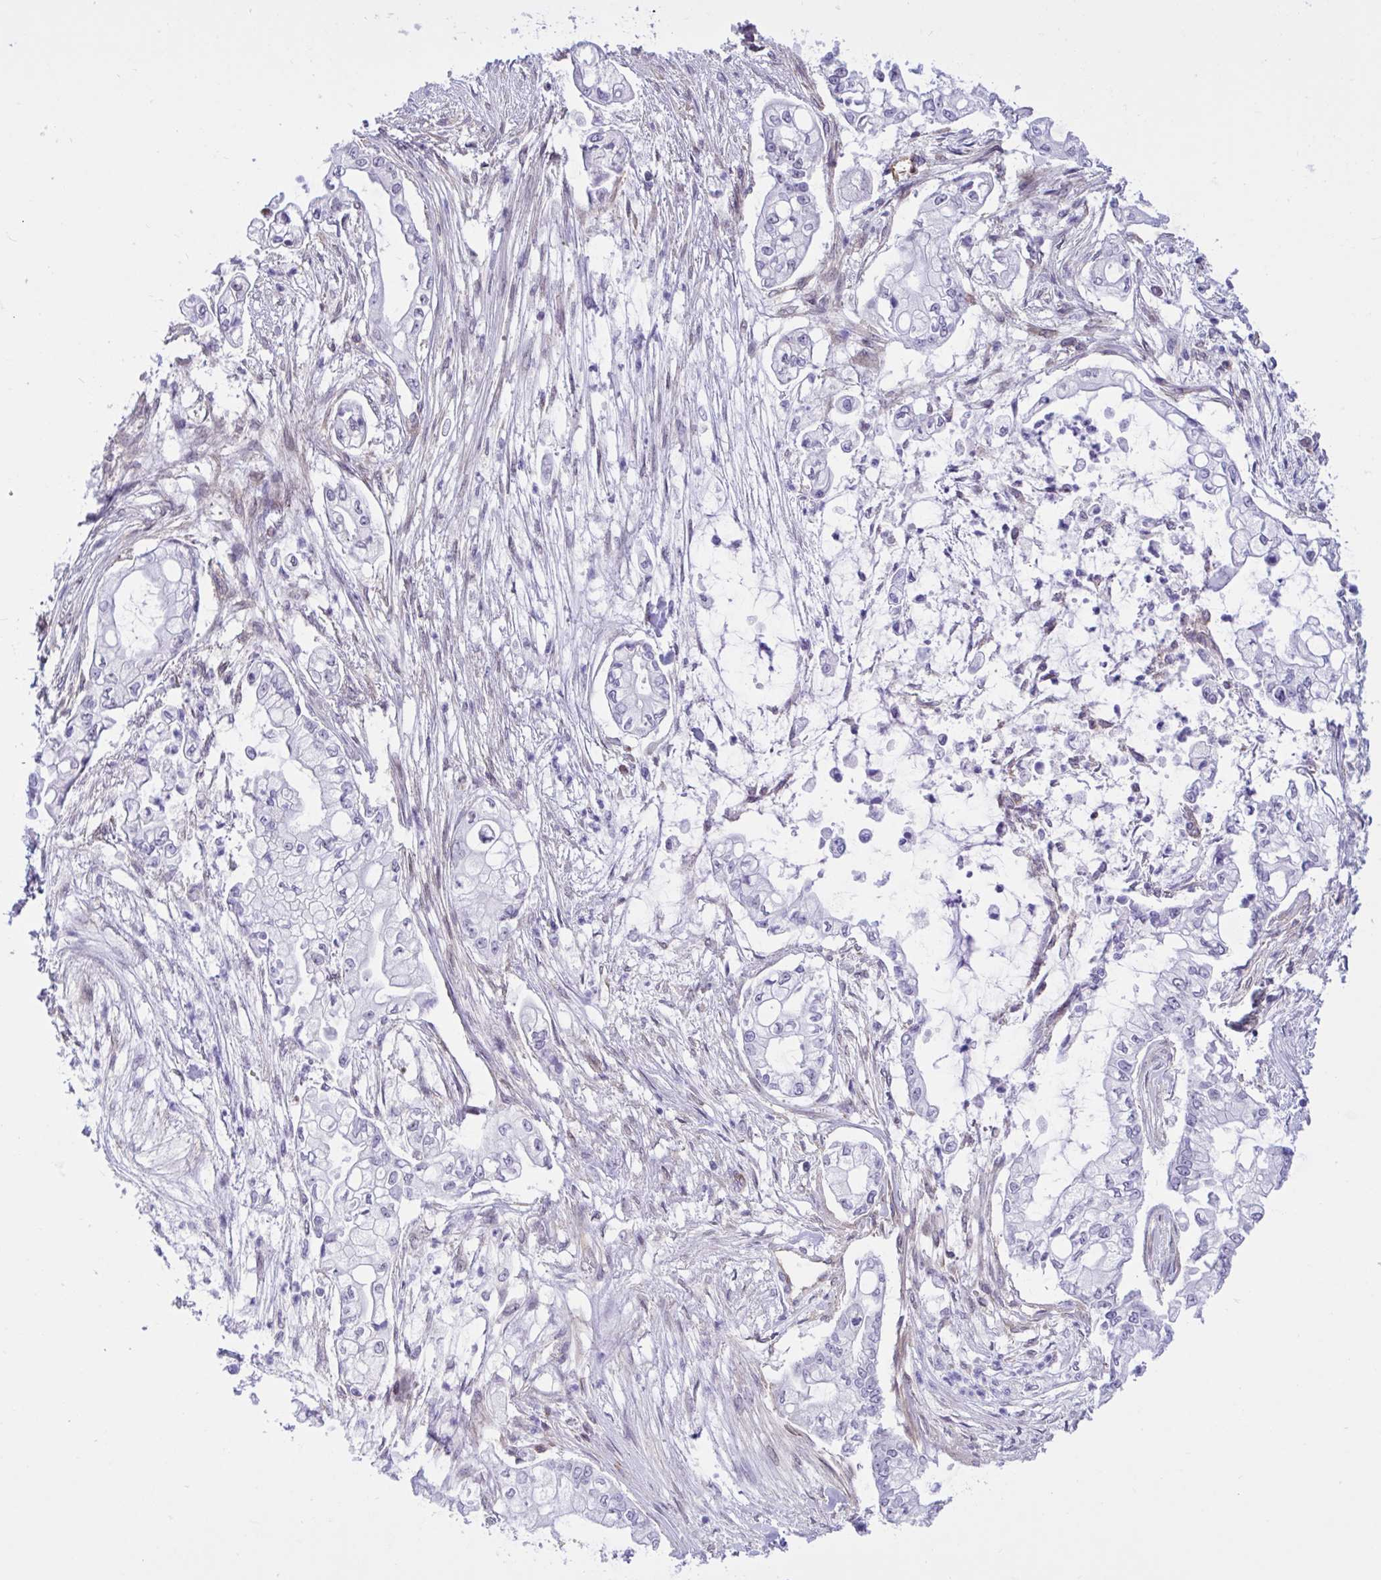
{"staining": {"intensity": "negative", "quantity": "none", "location": "none"}, "tissue": "pancreatic cancer", "cell_type": "Tumor cells", "image_type": "cancer", "snomed": [{"axis": "morphology", "description": "Adenocarcinoma, NOS"}, {"axis": "topography", "description": "Pancreas"}], "caption": "Immunohistochemical staining of human pancreatic adenocarcinoma displays no significant positivity in tumor cells.", "gene": "EML1", "patient": {"sex": "female", "age": 69}}